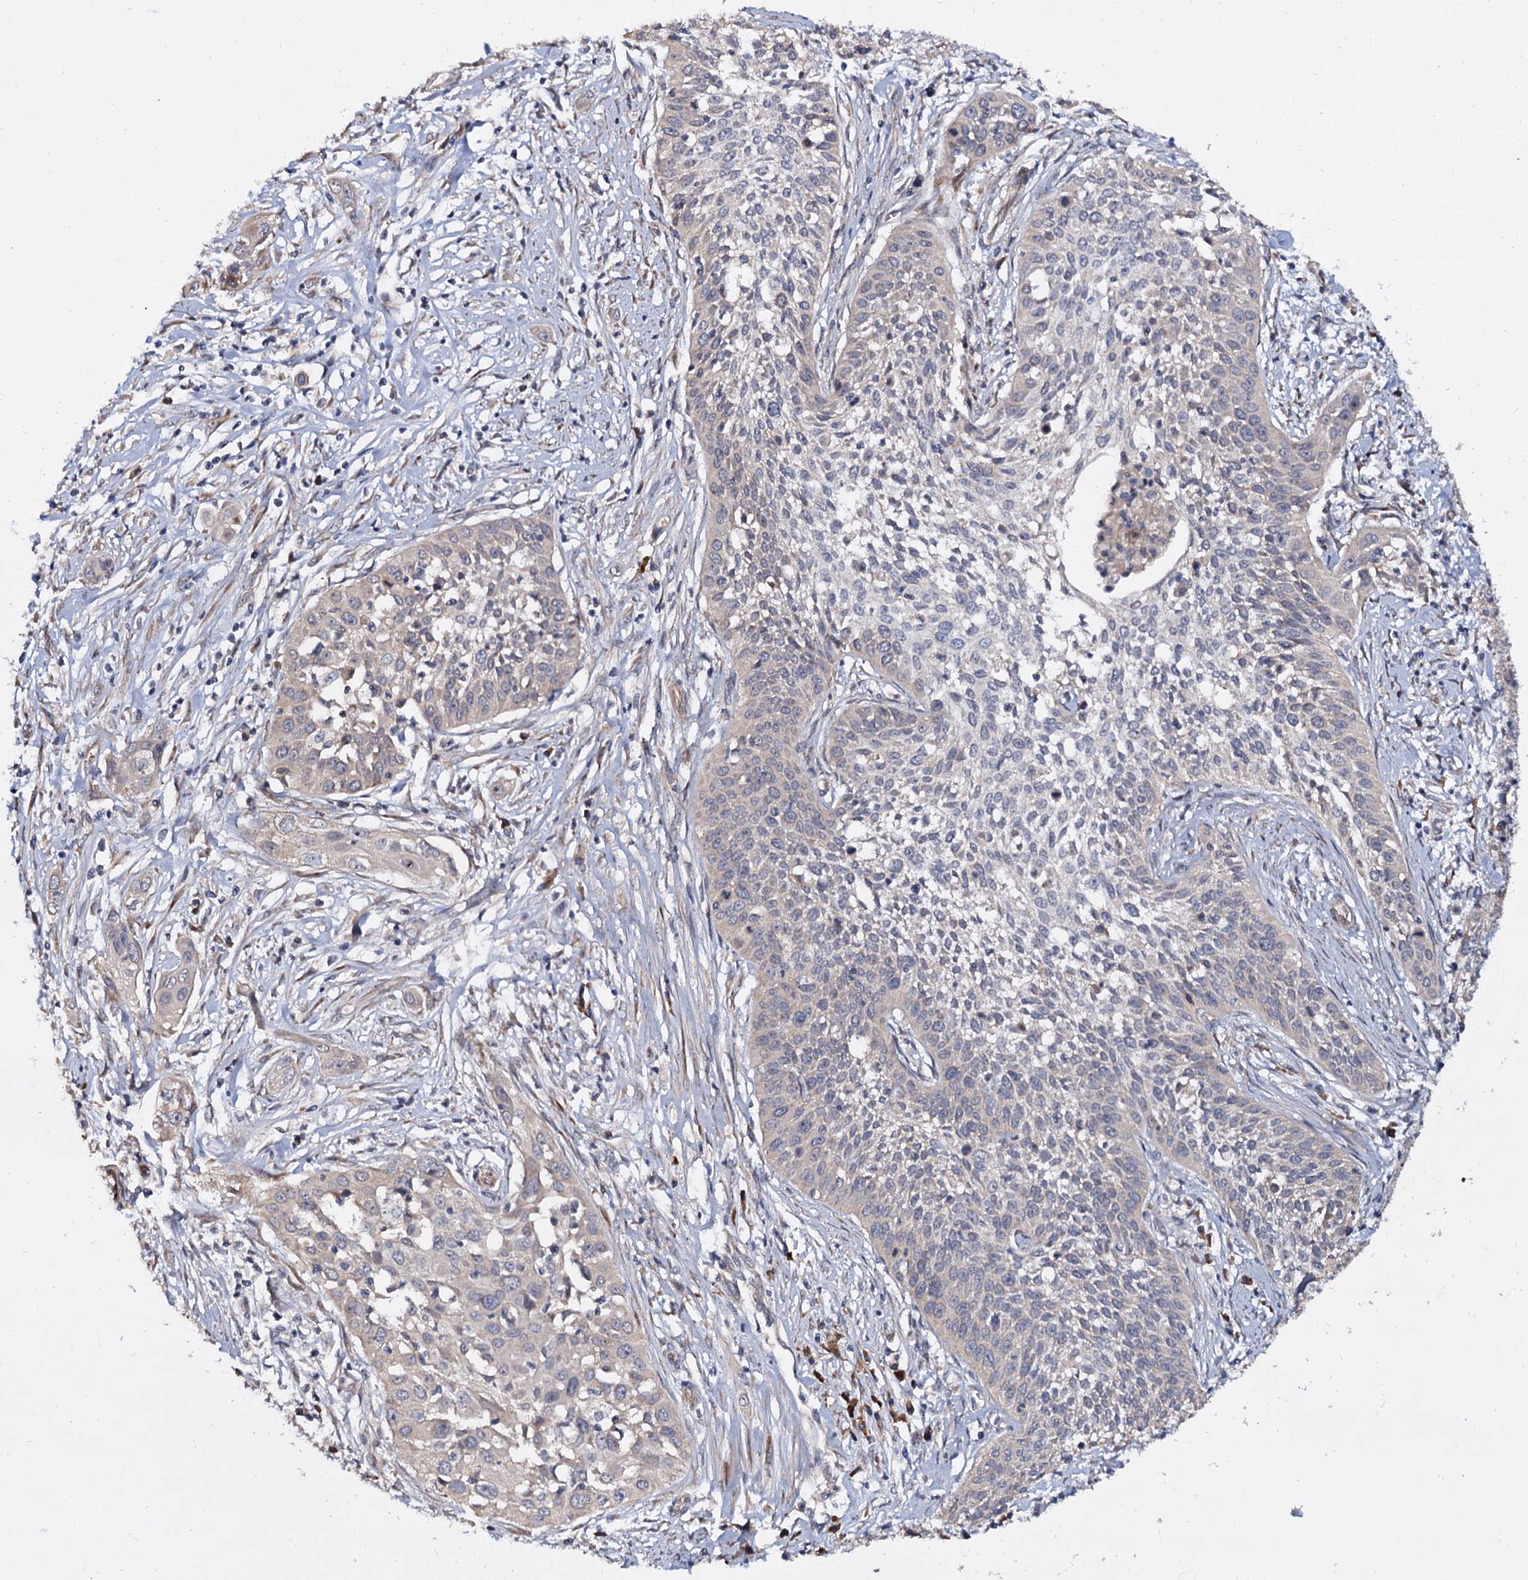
{"staining": {"intensity": "negative", "quantity": "none", "location": "none"}, "tissue": "cervical cancer", "cell_type": "Tumor cells", "image_type": "cancer", "snomed": [{"axis": "morphology", "description": "Squamous cell carcinoma, NOS"}, {"axis": "topography", "description": "Cervix"}], "caption": "IHC image of neoplastic tissue: squamous cell carcinoma (cervical) stained with DAB demonstrates no significant protein expression in tumor cells.", "gene": "WWC3", "patient": {"sex": "female", "age": 34}}